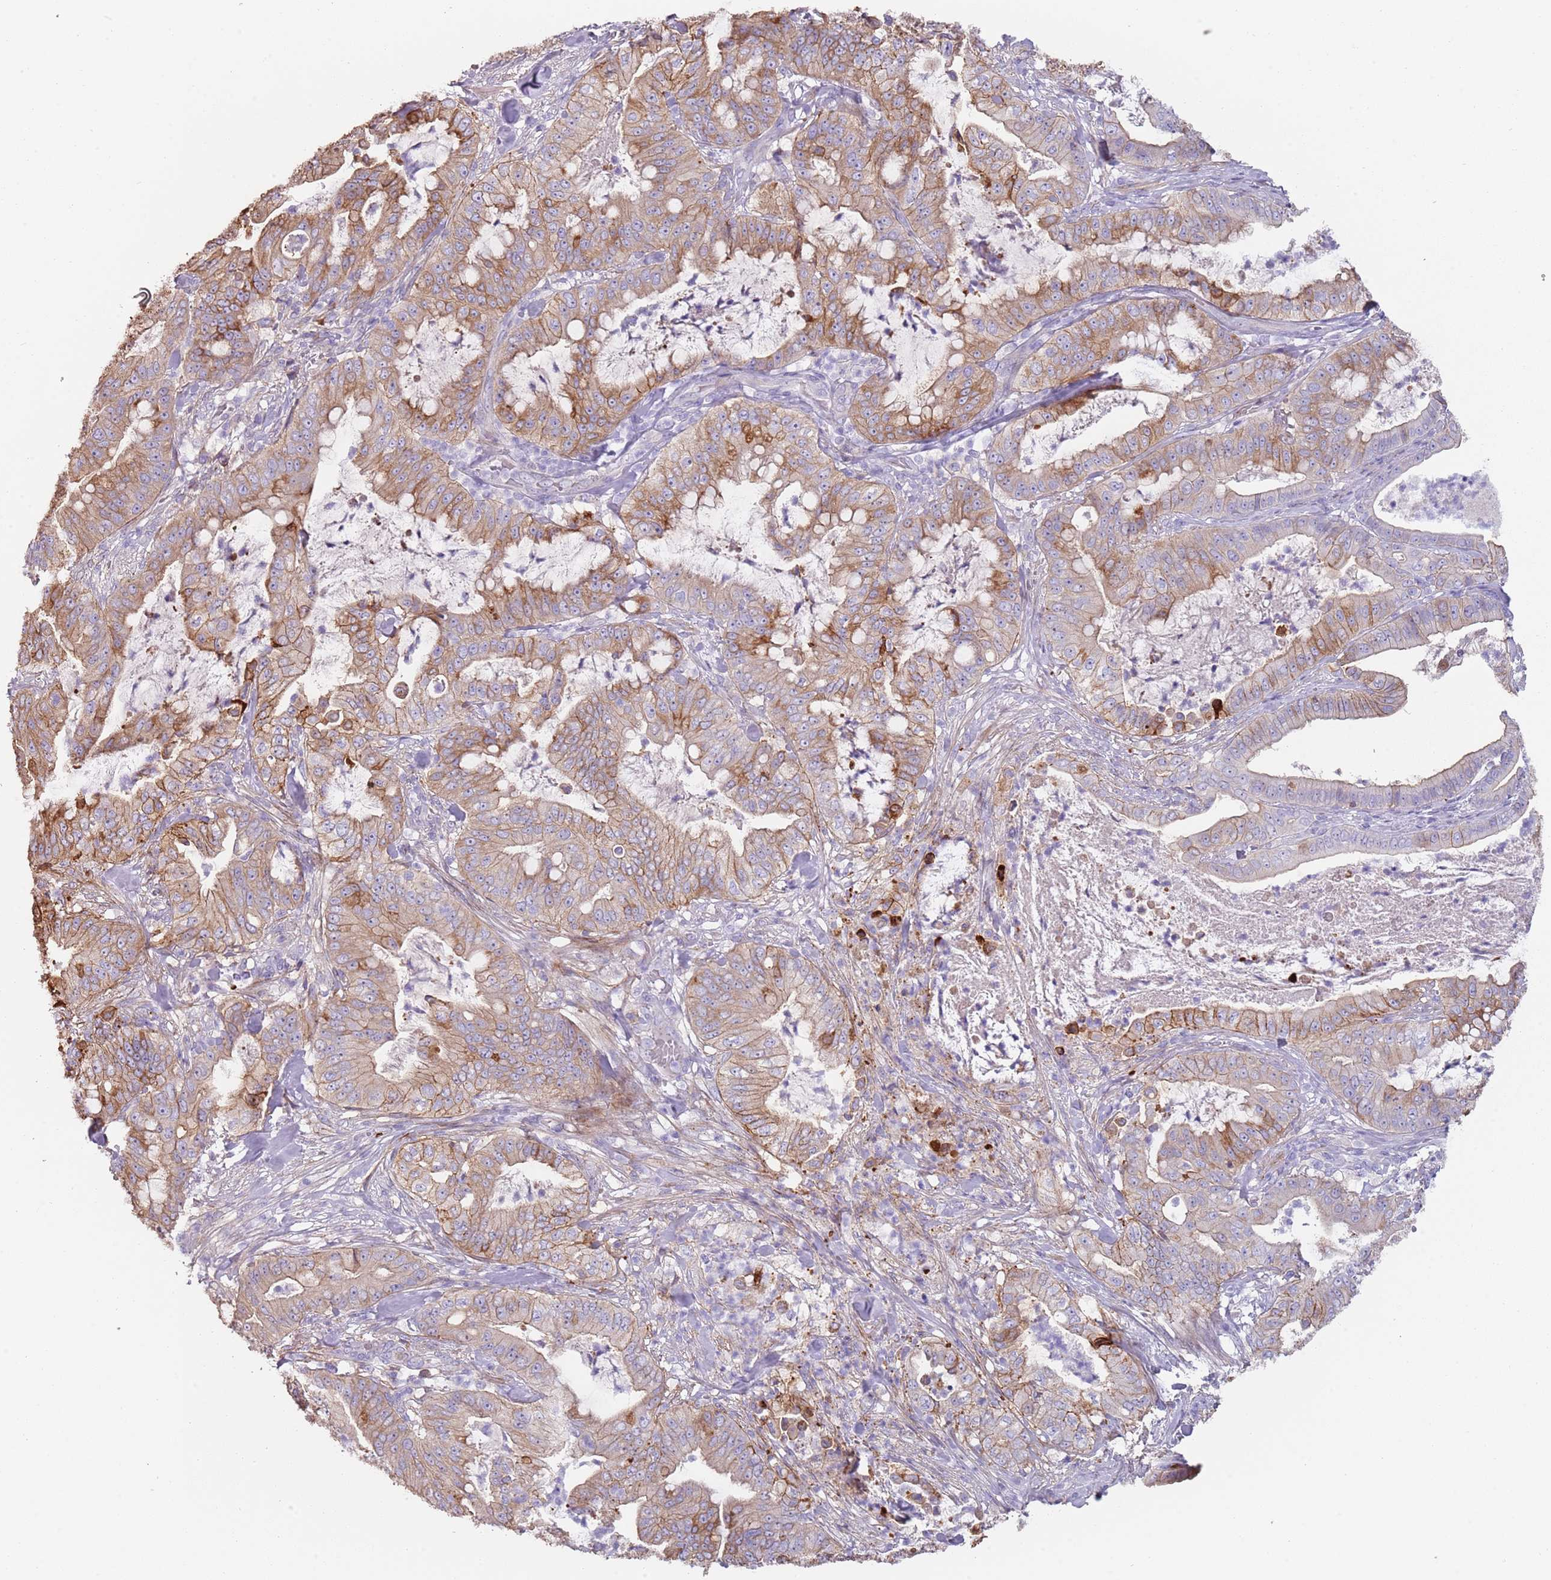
{"staining": {"intensity": "moderate", "quantity": "25%-75%", "location": "cytoplasmic/membranous"}, "tissue": "pancreatic cancer", "cell_type": "Tumor cells", "image_type": "cancer", "snomed": [{"axis": "morphology", "description": "Adenocarcinoma, NOS"}, {"axis": "topography", "description": "Pancreas"}], "caption": "Immunohistochemical staining of human pancreatic adenocarcinoma shows medium levels of moderate cytoplasmic/membranous staining in about 25%-75% of tumor cells. (Stains: DAB (3,3'-diaminobenzidine) in brown, nuclei in blue, Microscopy: brightfield microscopy at high magnification).", "gene": "NBPF3", "patient": {"sex": "male", "age": 71}}